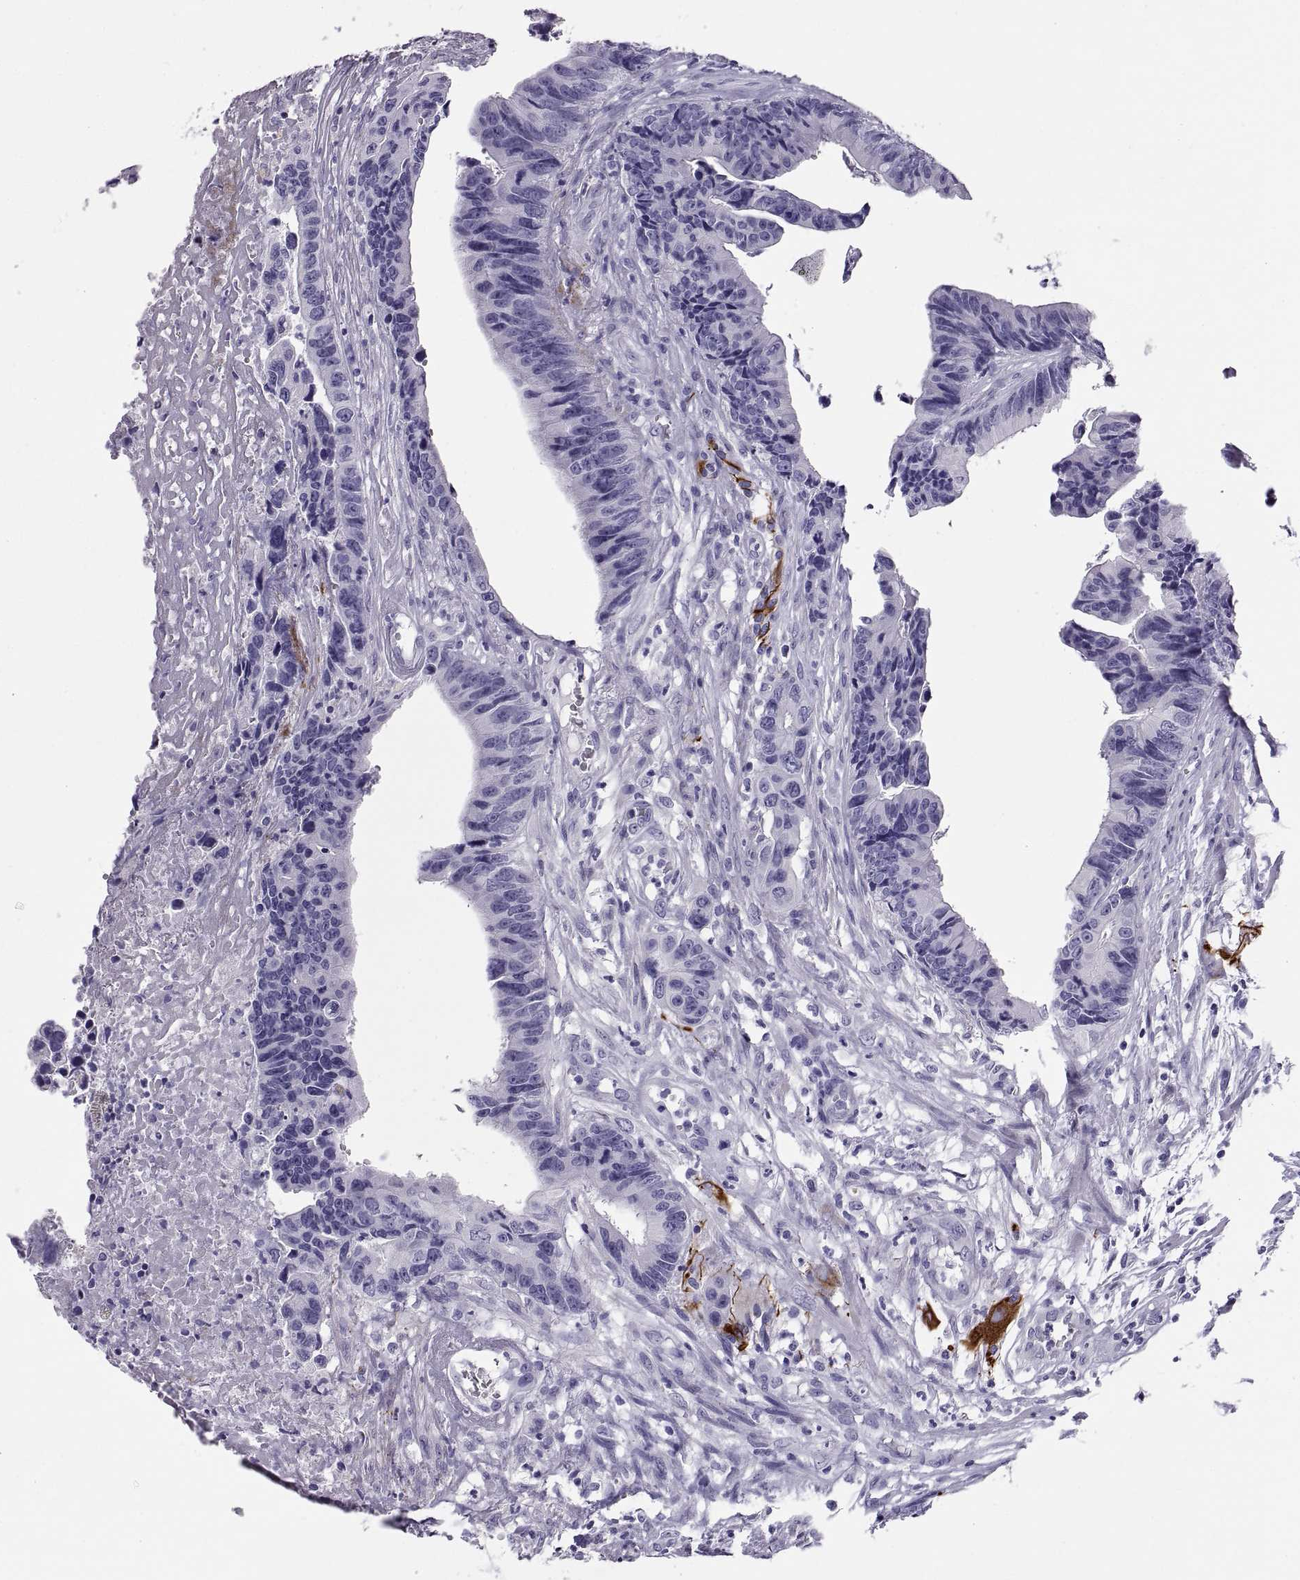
{"staining": {"intensity": "negative", "quantity": "none", "location": "none"}, "tissue": "colorectal cancer", "cell_type": "Tumor cells", "image_type": "cancer", "snomed": [{"axis": "morphology", "description": "Adenocarcinoma, NOS"}, {"axis": "topography", "description": "Colon"}], "caption": "The image displays no staining of tumor cells in colorectal cancer.", "gene": "RGS20", "patient": {"sex": "female", "age": 87}}